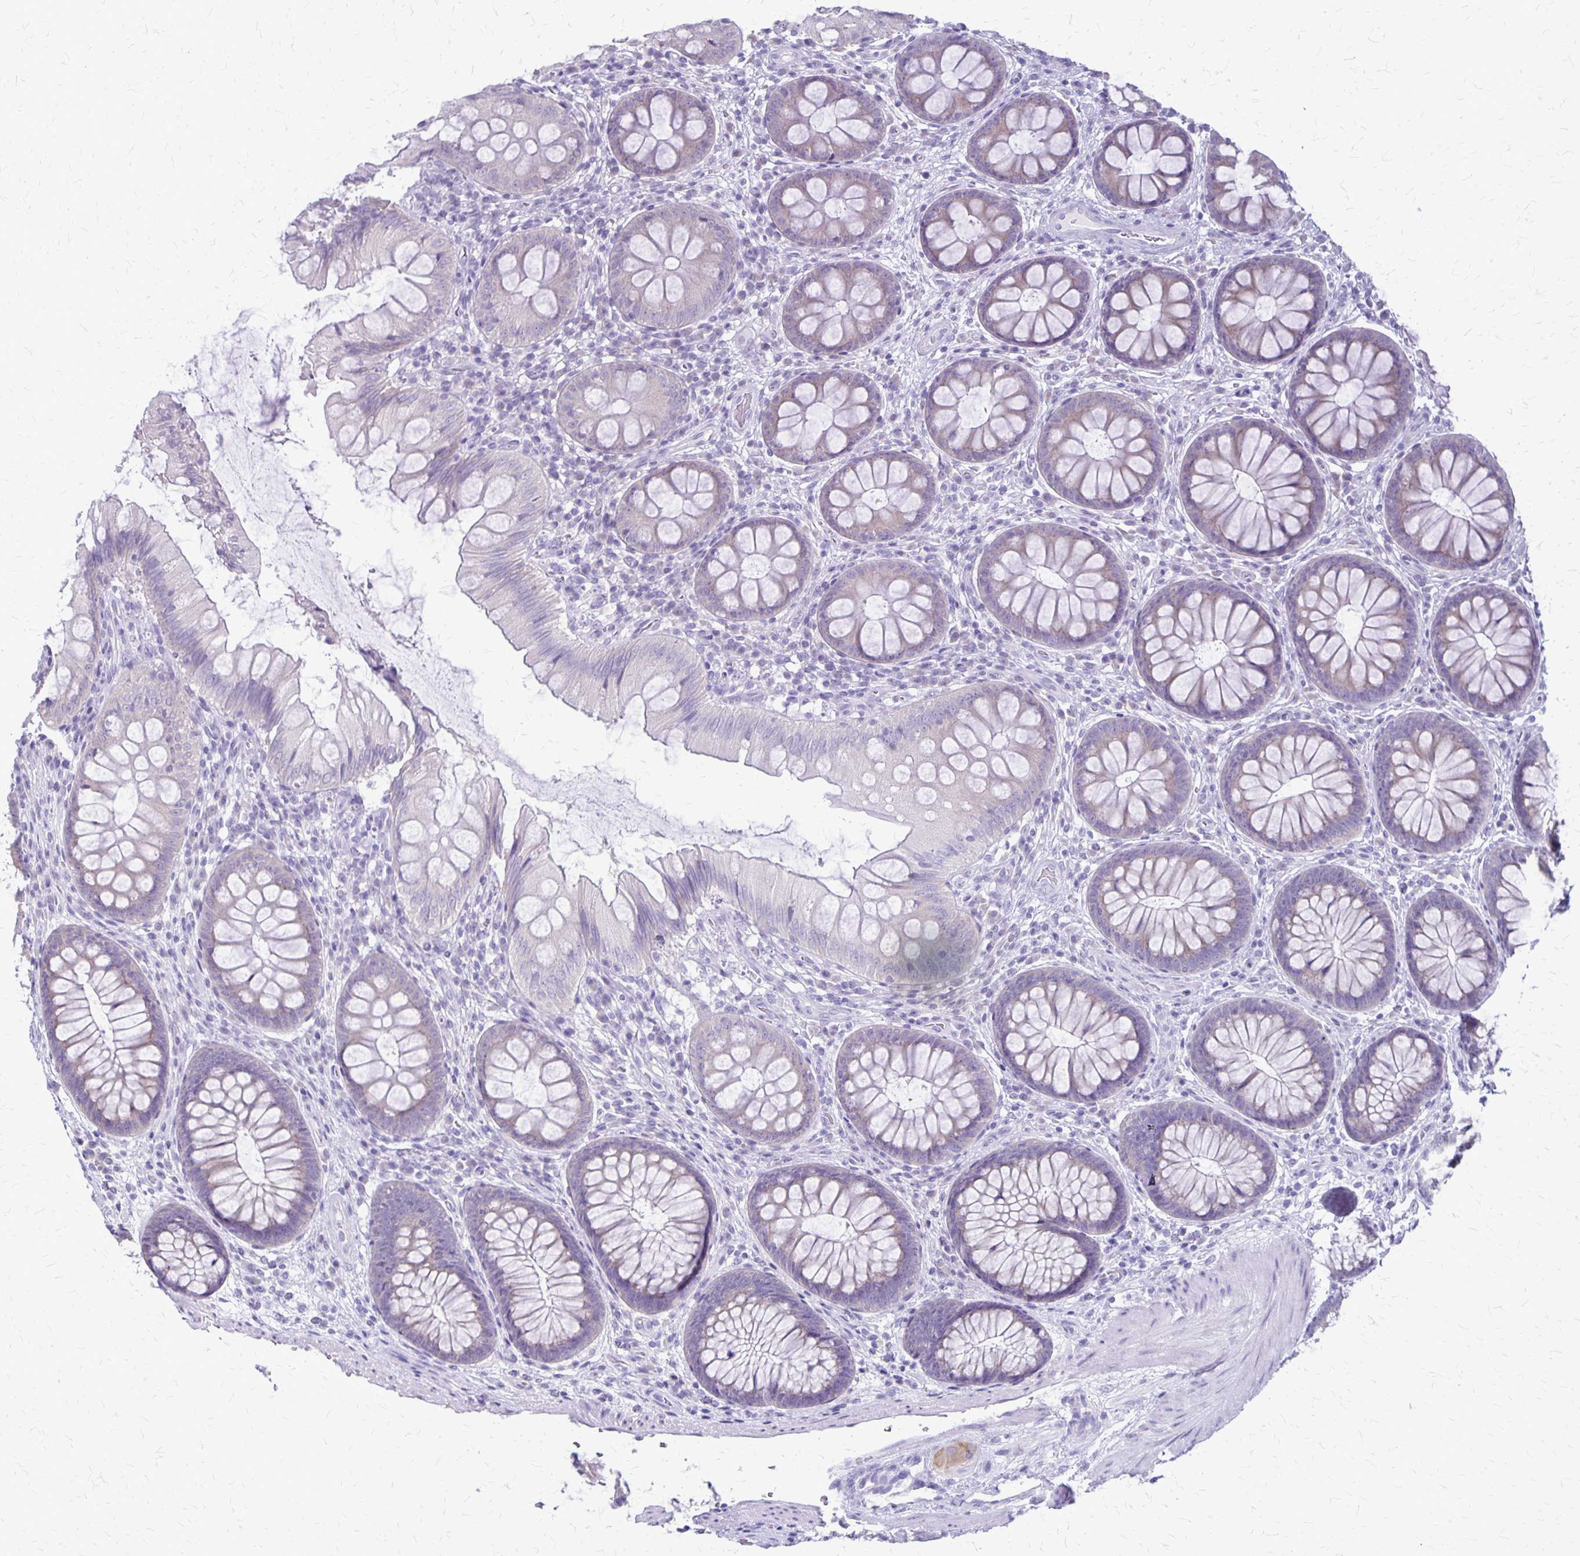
{"staining": {"intensity": "negative", "quantity": "none", "location": "none"}, "tissue": "colon", "cell_type": "Endothelial cells", "image_type": "normal", "snomed": [{"axis": "morphology", "description": "Normal tissue, NOS"}, {"axis": "morphology", "description": "Adenoma, NOS"}, {"axis": "topography", "description": "Soft tissue"}, {"axis": "topography", "description": "Colon"}], "caption": "Endothelial cells are negative for brown protein staining in unremarkable colon. (DAB immunohistochemistry visualized using brightfield microscopy, high magnification).", "gene": "PLXNB3", "patient": {"sex": "male", "age": 47}}